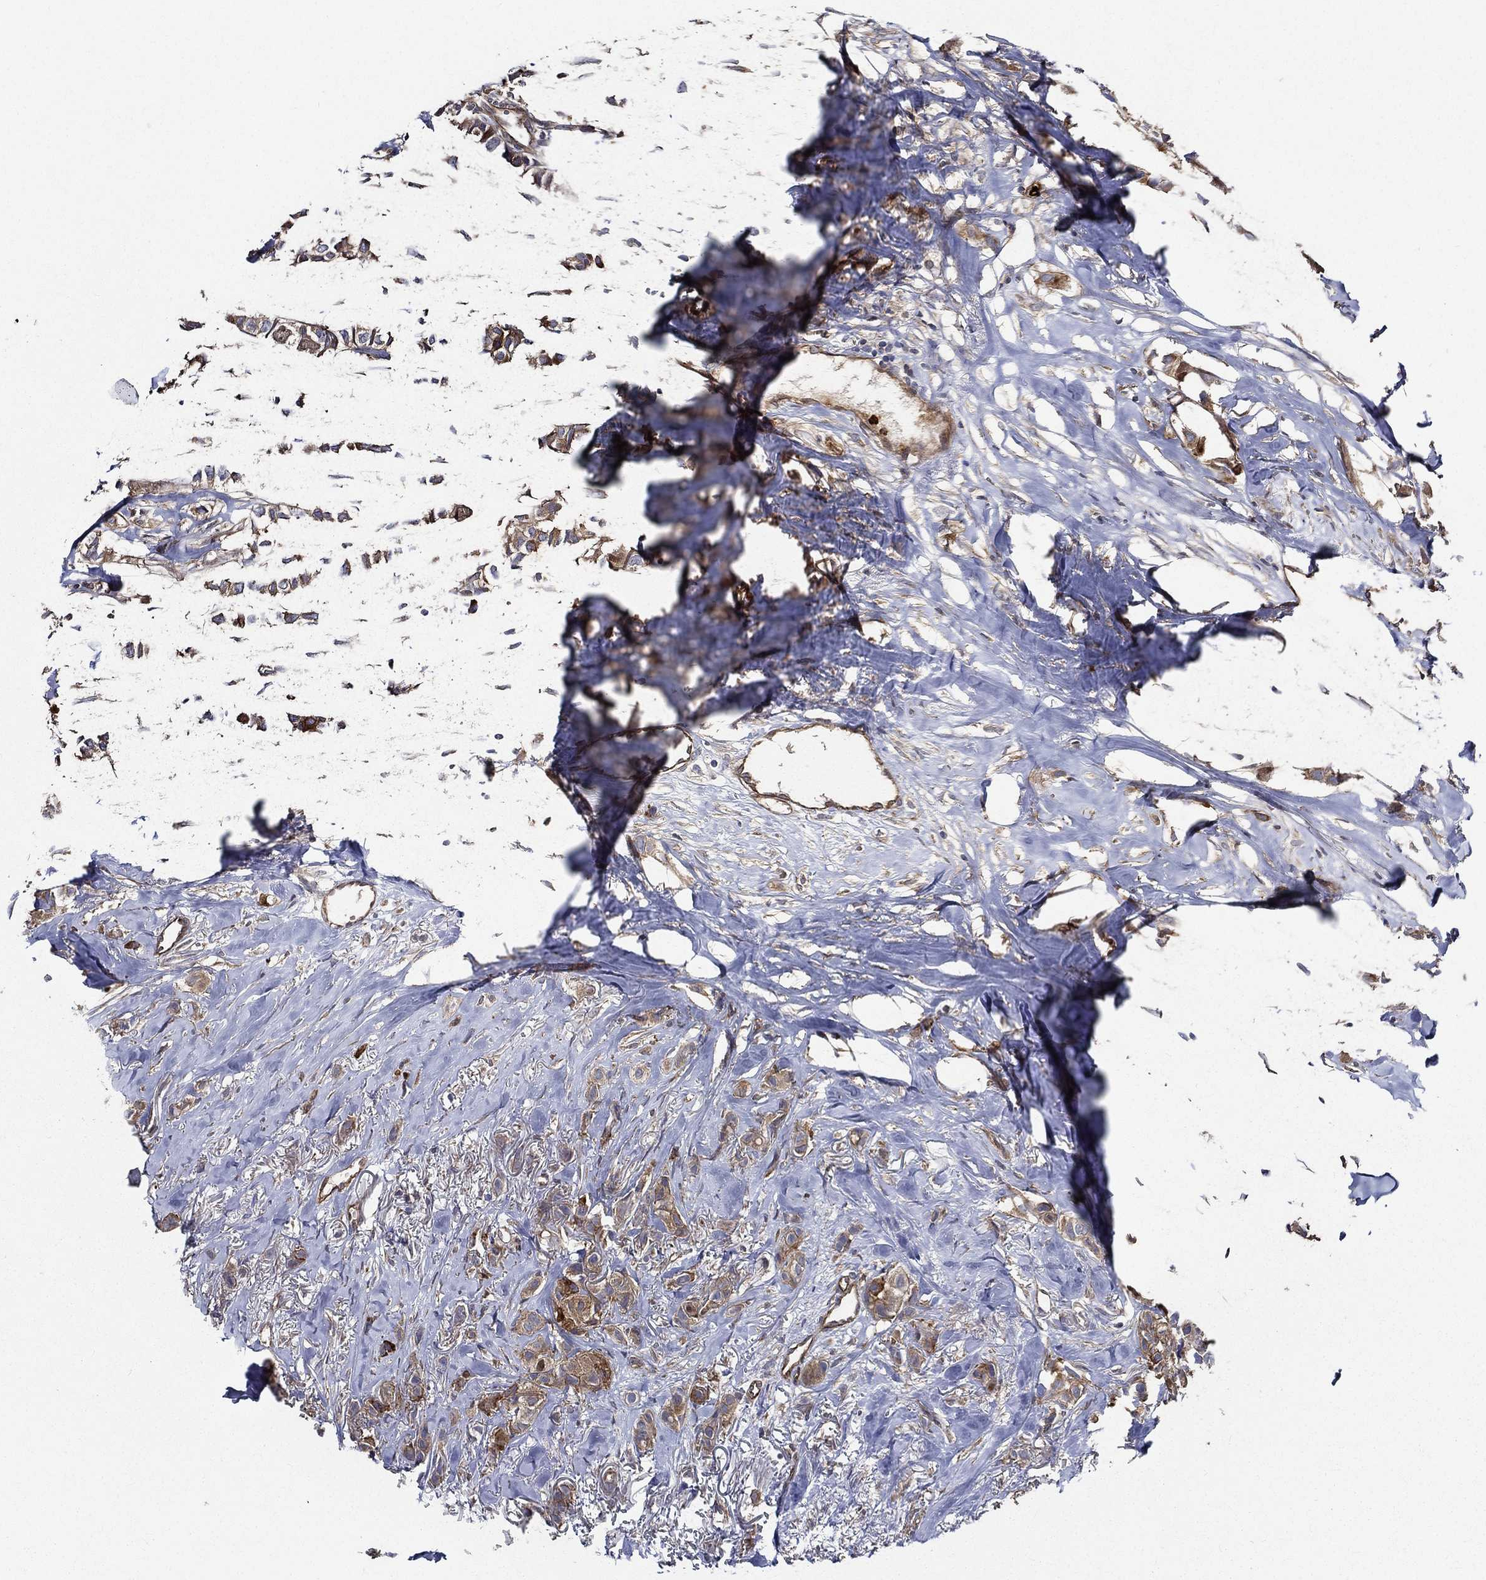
{"staining": {"intensity": "weak", "quantity": "25%-75%", "location": "cytoplasmic/membranous"}, "tissue": "breast cancer", "cell_type": "Tumor cells", "image_type": "cancer", "snomed": [{"axis": "morphology", "description": "Duct carcinoma"}, {"axis": "topography", "description": "Breast"}], "caption": "High-magnification brightfield microscopy of breast infiltrating ductal carcinoma stained with DAB (3,3'-diaminobenzidine) (brown) and counterstained with hematoxylin (blue). tumor cells exhibit weak cytoplasmic/membranous positivity is seen in about25%-75% of cells.", "gene": "KIF20B", "patient": {"sex": "female", "age": 85}}